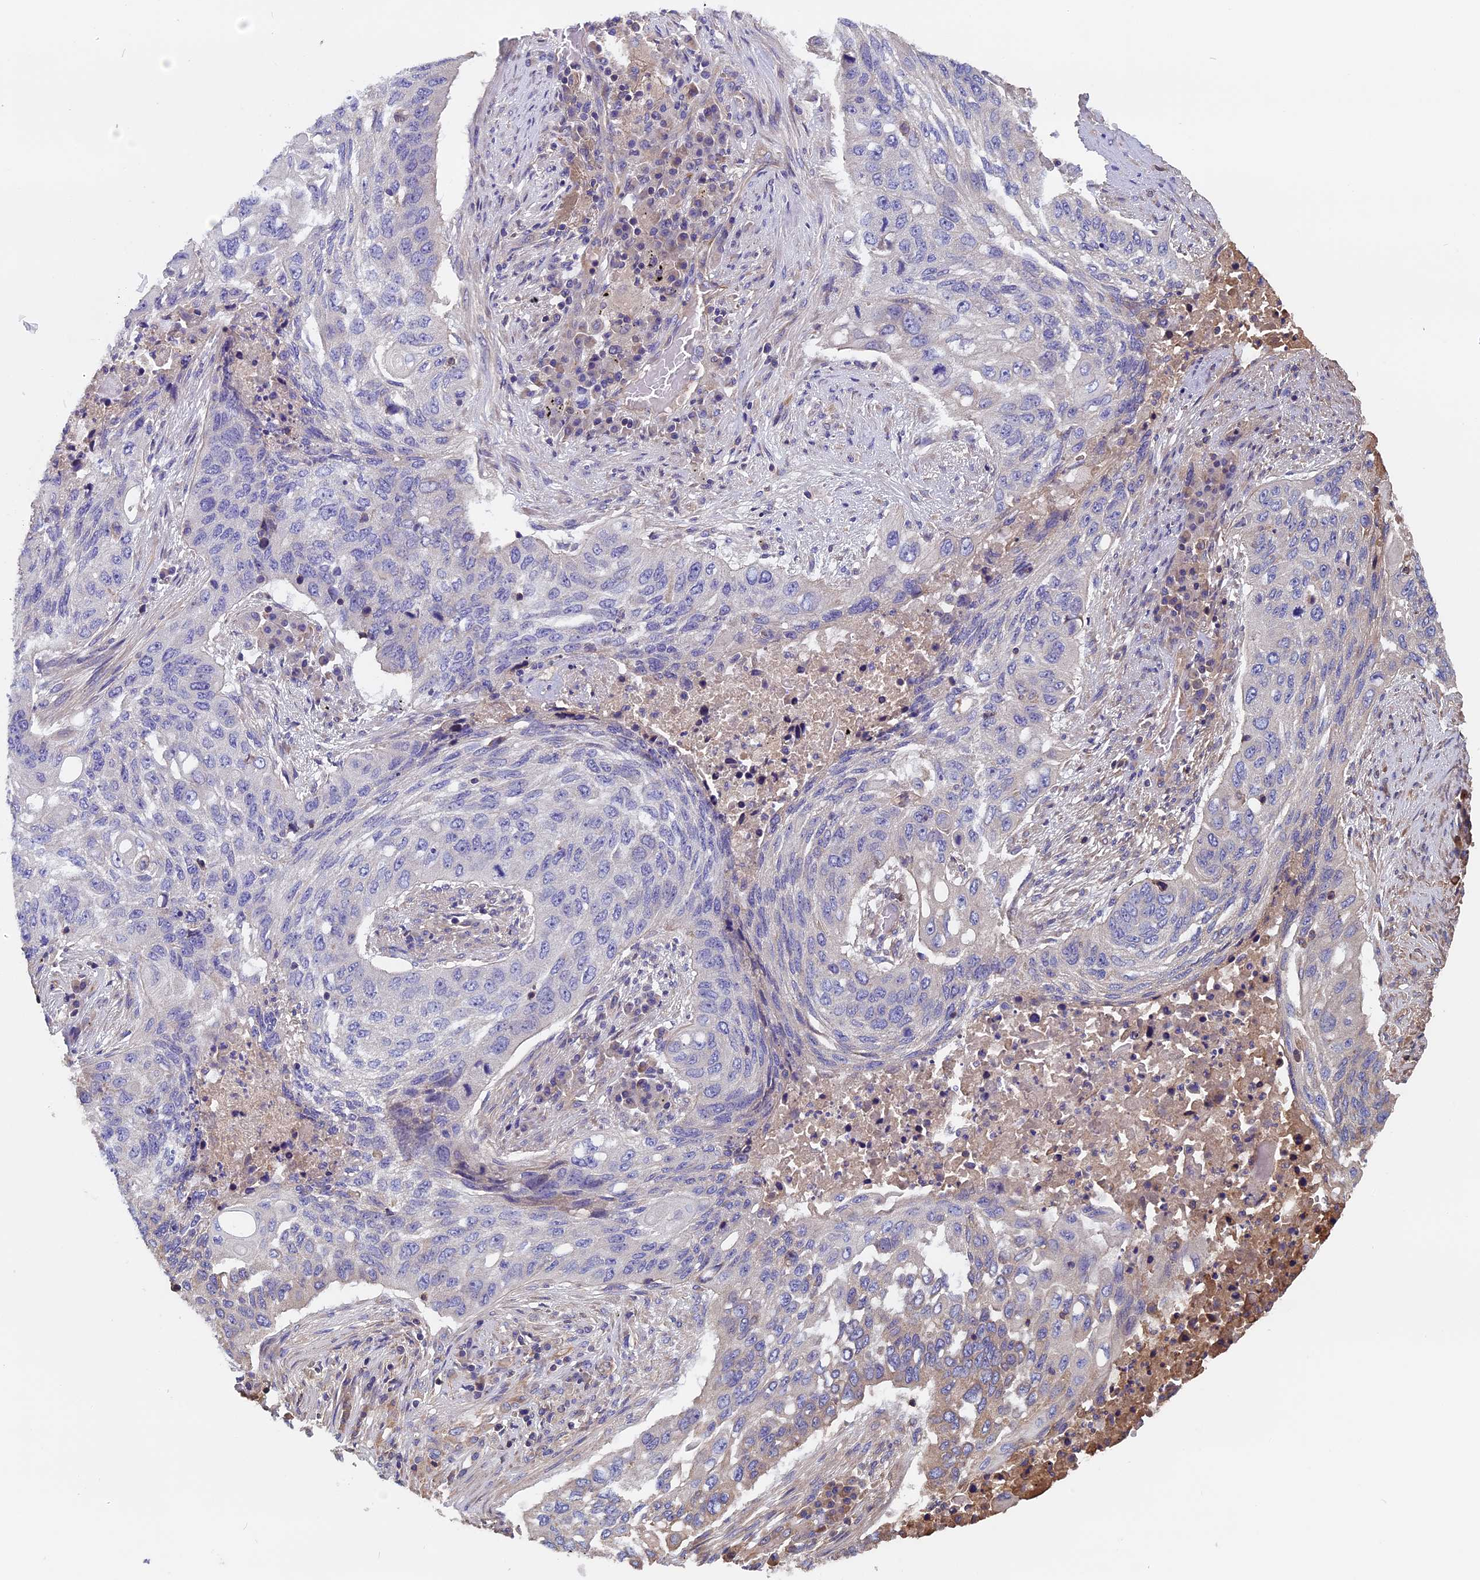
{"staining": {"intensity": "weak", "quantity": "<25%", "location": "cytoplasmic/membranous"}, "tissue": "lung cancer", "cell_type": "Tumor cells", "image_type": "cancer", "snomed": [{"axis": "morphology", "description": "Squamous cell carcinoma, NOS"}, {"axis": "topography", "description": "Lung"}], "caption": "A high-resolution photomicrograph shows immunohistochemistry staining of lung cancer, which demonstrates no significant staining in tumor cells.", "gene": "CCDC153", "patient": {"sex": "female", "age": 63}}